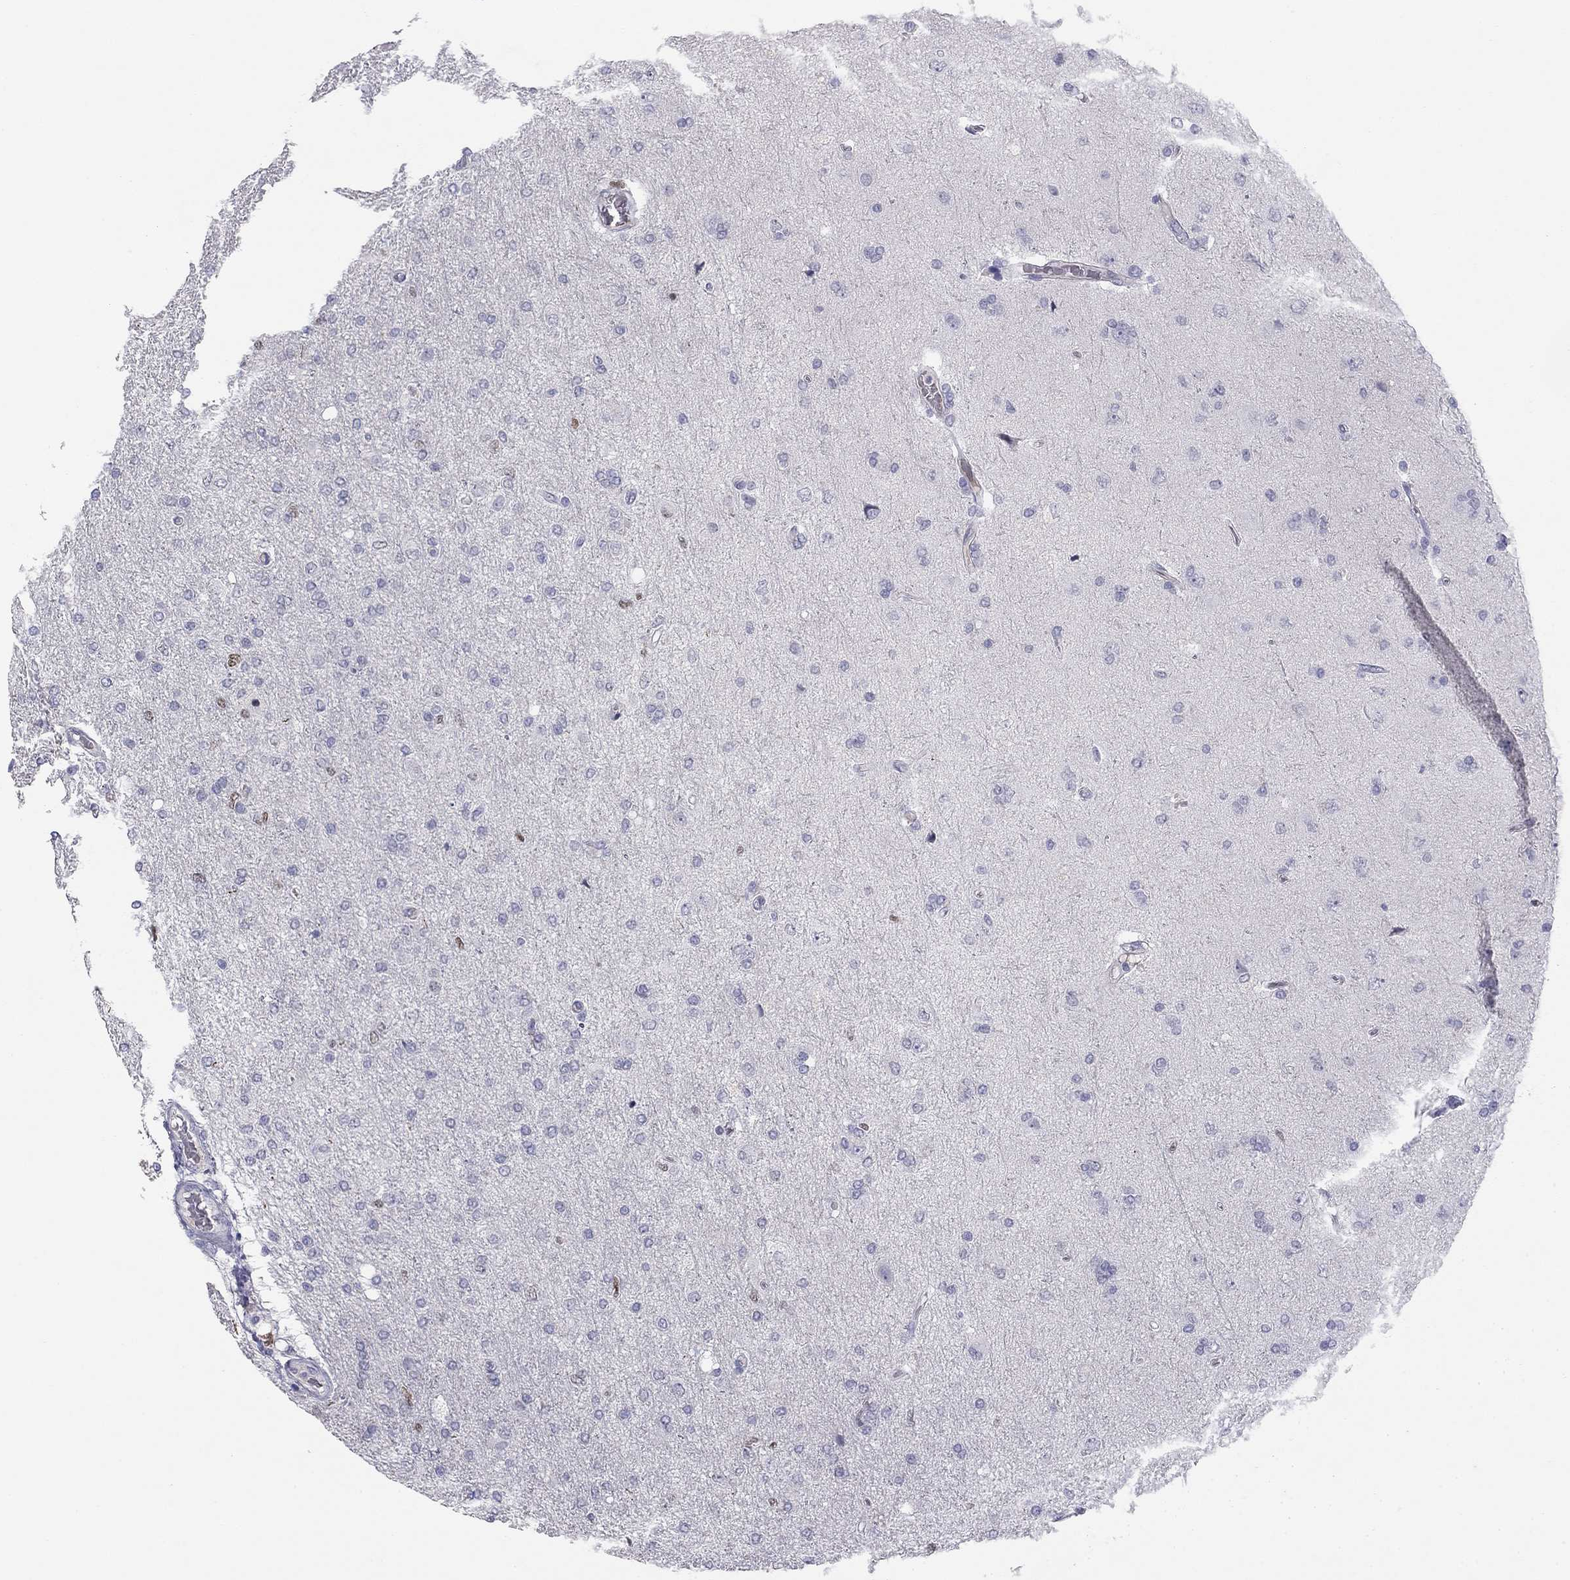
{"staining": {"intensity": "negative", "quantity": "none", "location": "none"}, "tissue": "glioma", "cell_type": "Tumor cells", "image_type": "cancer", "snomed": [{"axis": "morphology", "description": "Glioma, malignant, High grade"}, {"axis": "topography", "description": "Cerebral cortex"}], "caption": "Glioma stained for a protein using immunohistochemistry (IHC) demonstrates no expression tumor cells.", "gene": "TFAP2B", "patient": {"sex": "male", "age": 70}}